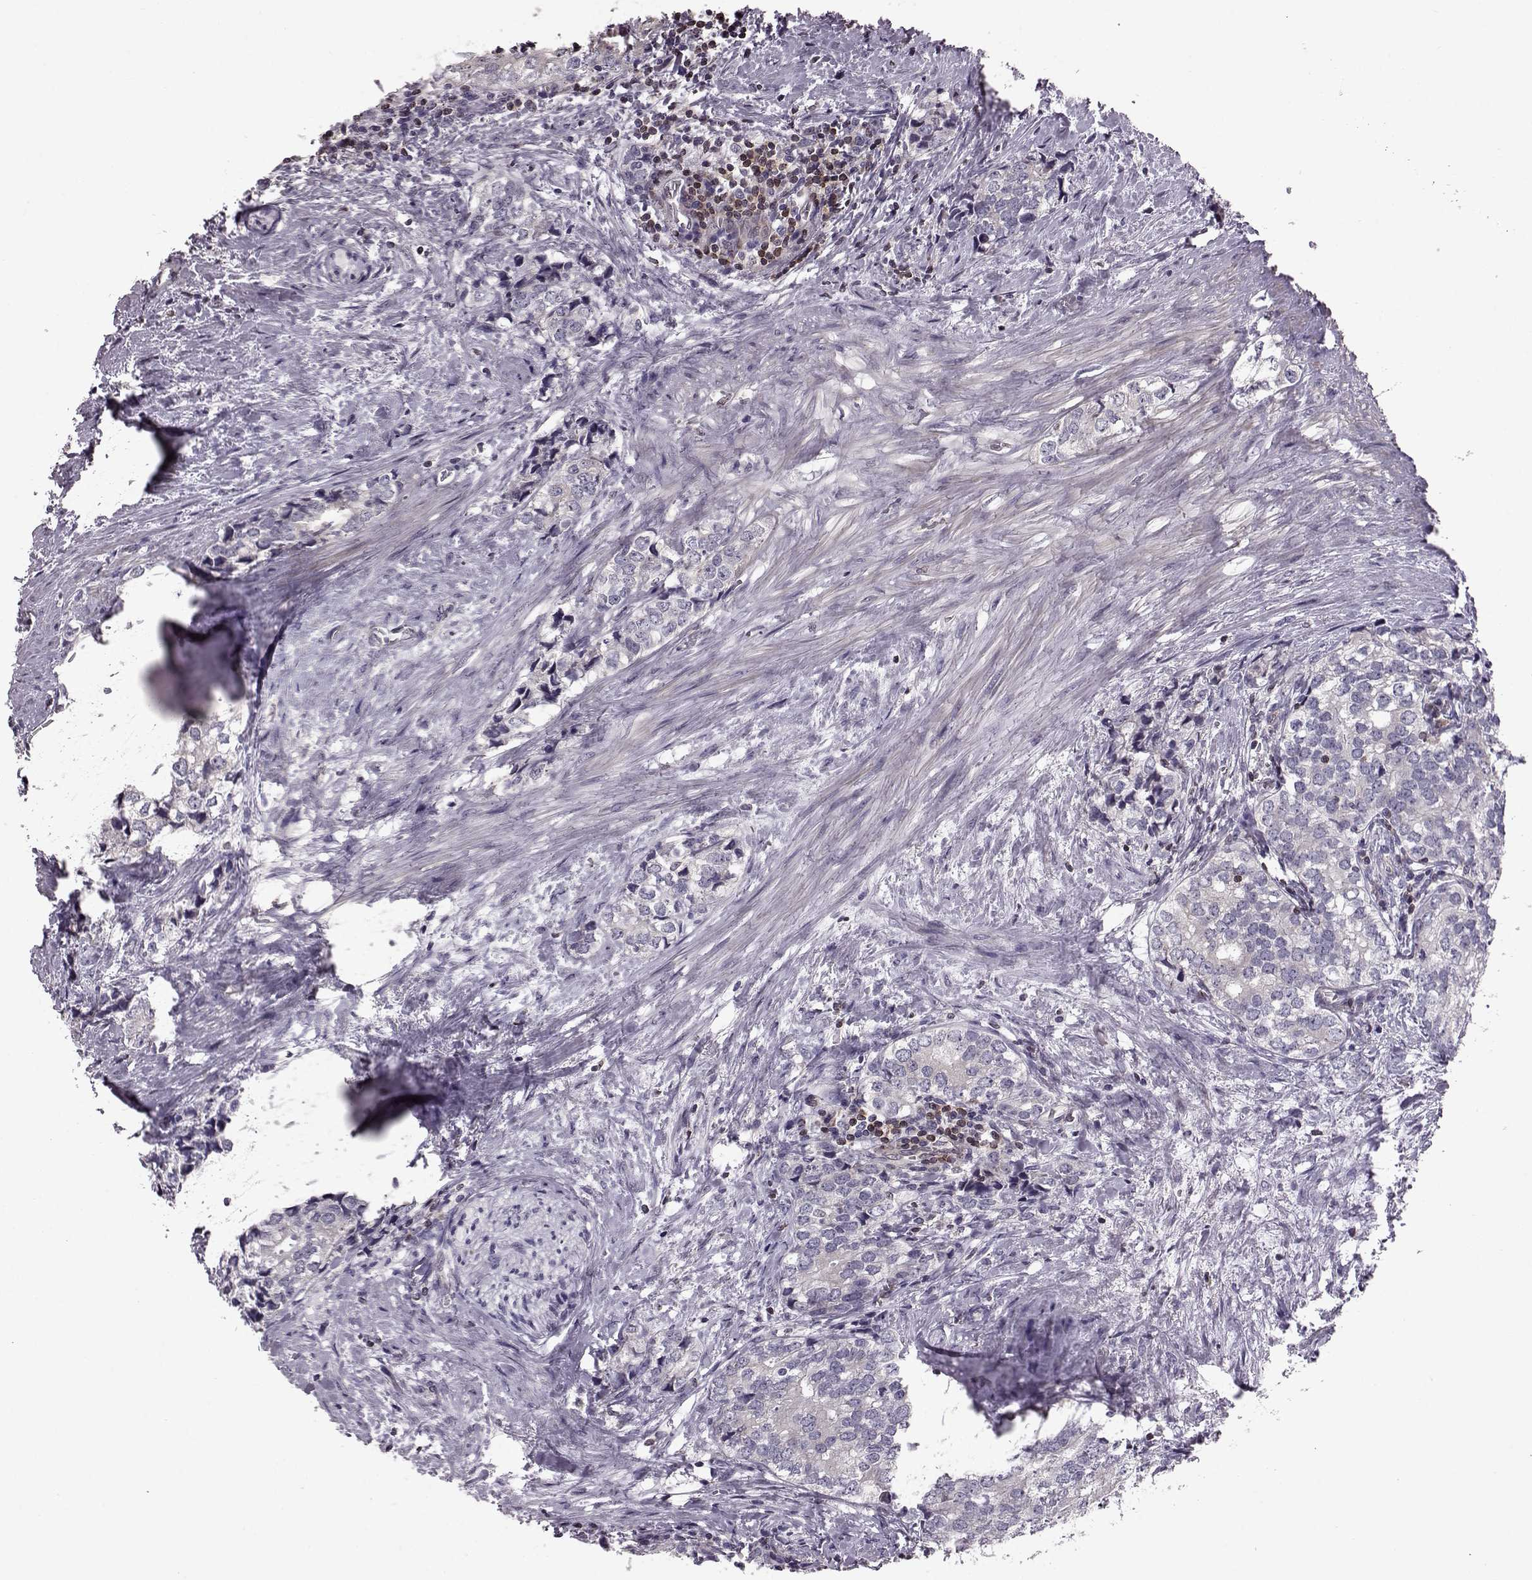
{"staining": {"intensity": "negative", "quantity": "none", "location": "none"}, "tissue": "prostate cancer", "cell_type": "Tumor cells", "image_type": "cancer", "snomed": [{"axis": "morphology", "description": "Adenocarcinoma, NOS"}, {"axis": "topography", "description": "Prostate and seminal vesicle, NOS"}], "caption": "An IHC histopathology image of prostate cancer (adenocarcinoma) is shown. There is no staining in tumor cells of prostate cancer (adenocarcinoma).", "gene": "CDC42SE1", "patient": {"sex": "male", "age": 63}}